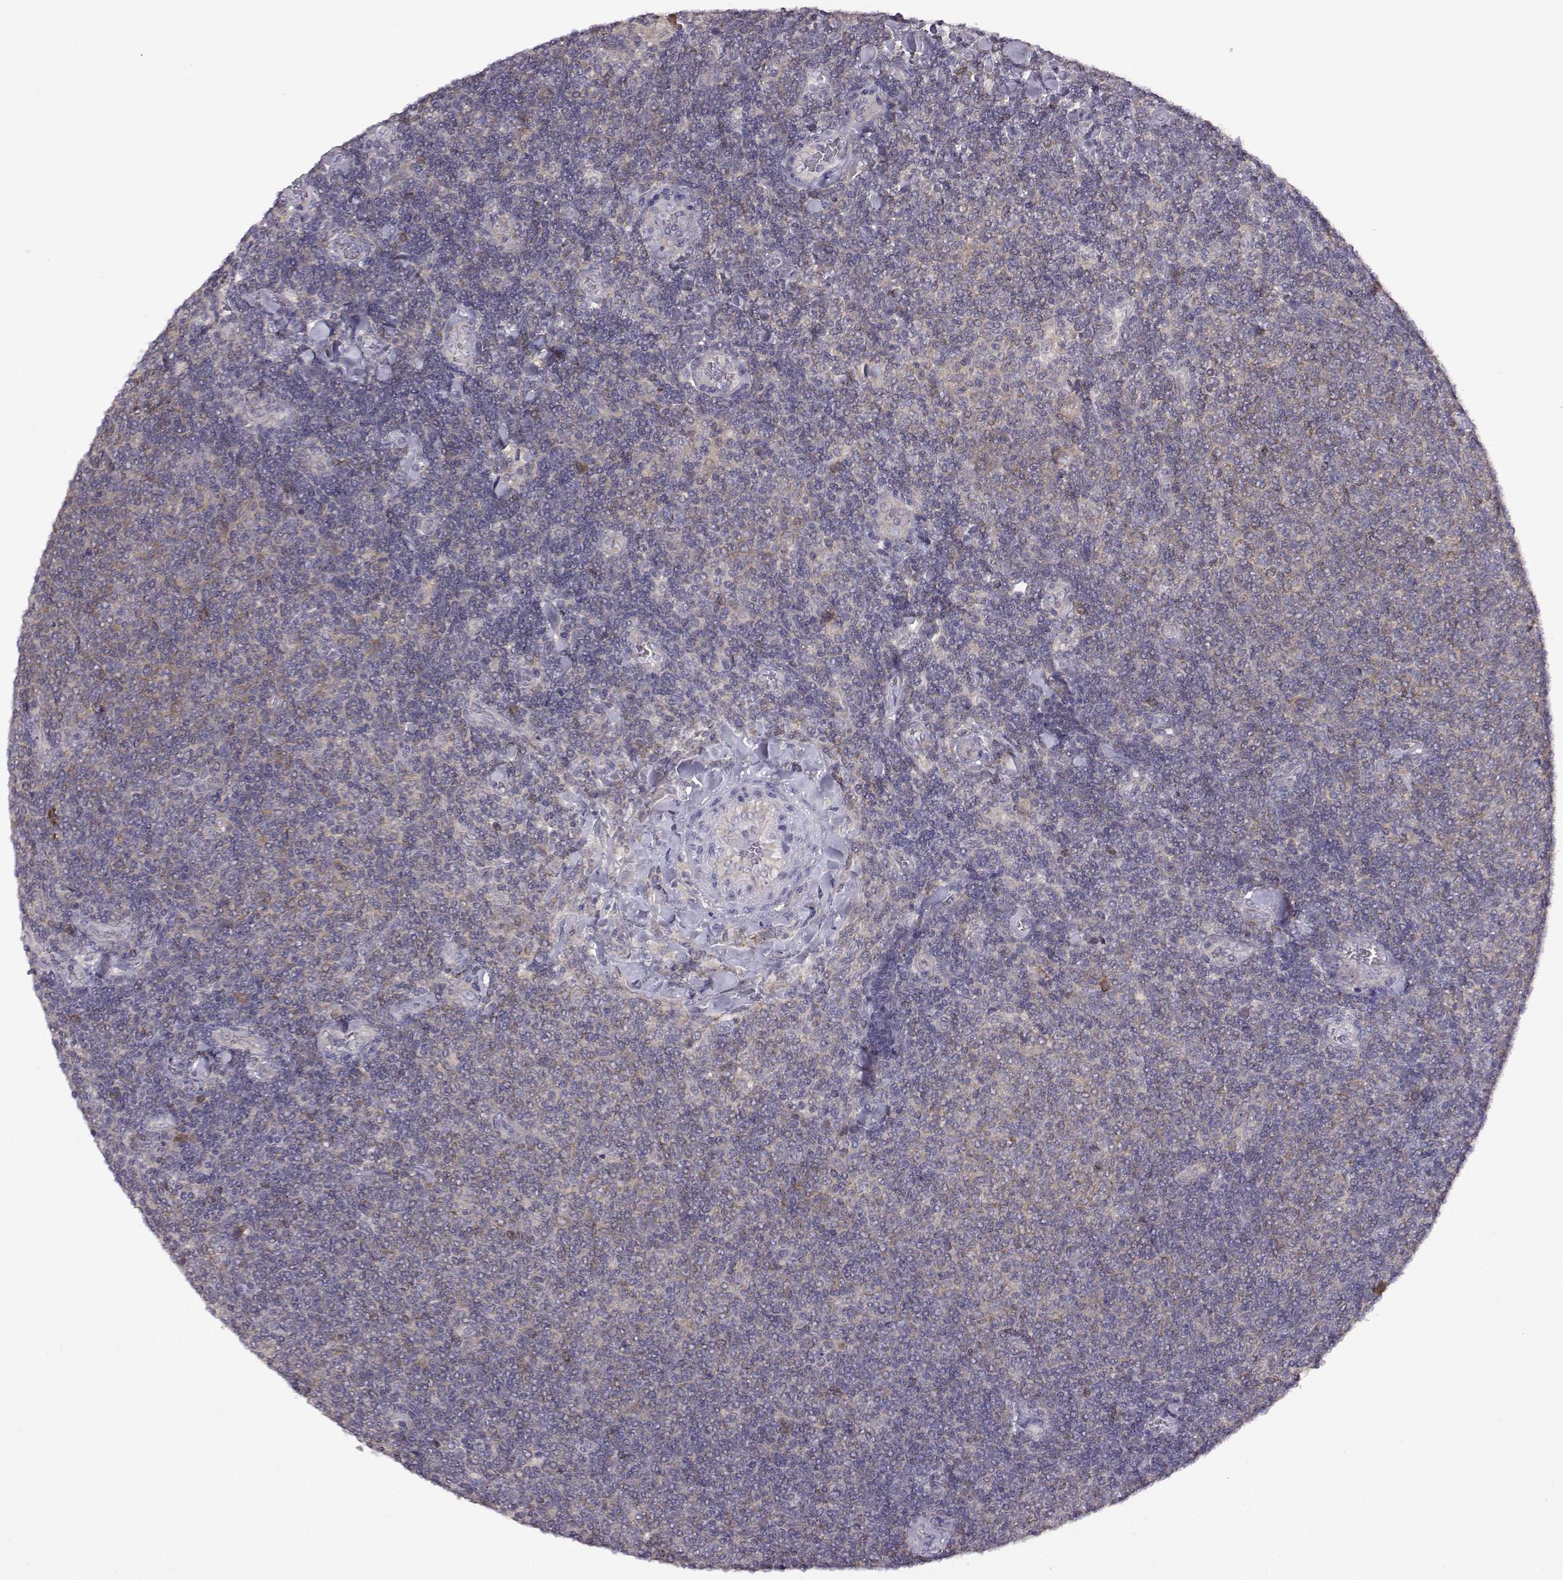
{"staining": {"intensity": "negative", "quantity": "none", "location": "none"}, "tissue": "lymphoma", "cell_type": "Tumor cells", "image_type": "cancer", "snomed": [{"axis": "morphology", "description": "Malignant lymphoma, non-Hodgkin's type, Low grade"}, {"axis": "topography", "description": "Lymph node"}], "caption": "Immunohistochemistry (IHC) histopathology image of low-grade malignant lymphoma, non-Hodgkin's type stained for a protein (brown), which exhibits no staining in tumor cells. (DAB immunohistochemistry, high magnification).", "gene": "VGF", "patient": {"sex": "male", "age": 52}}